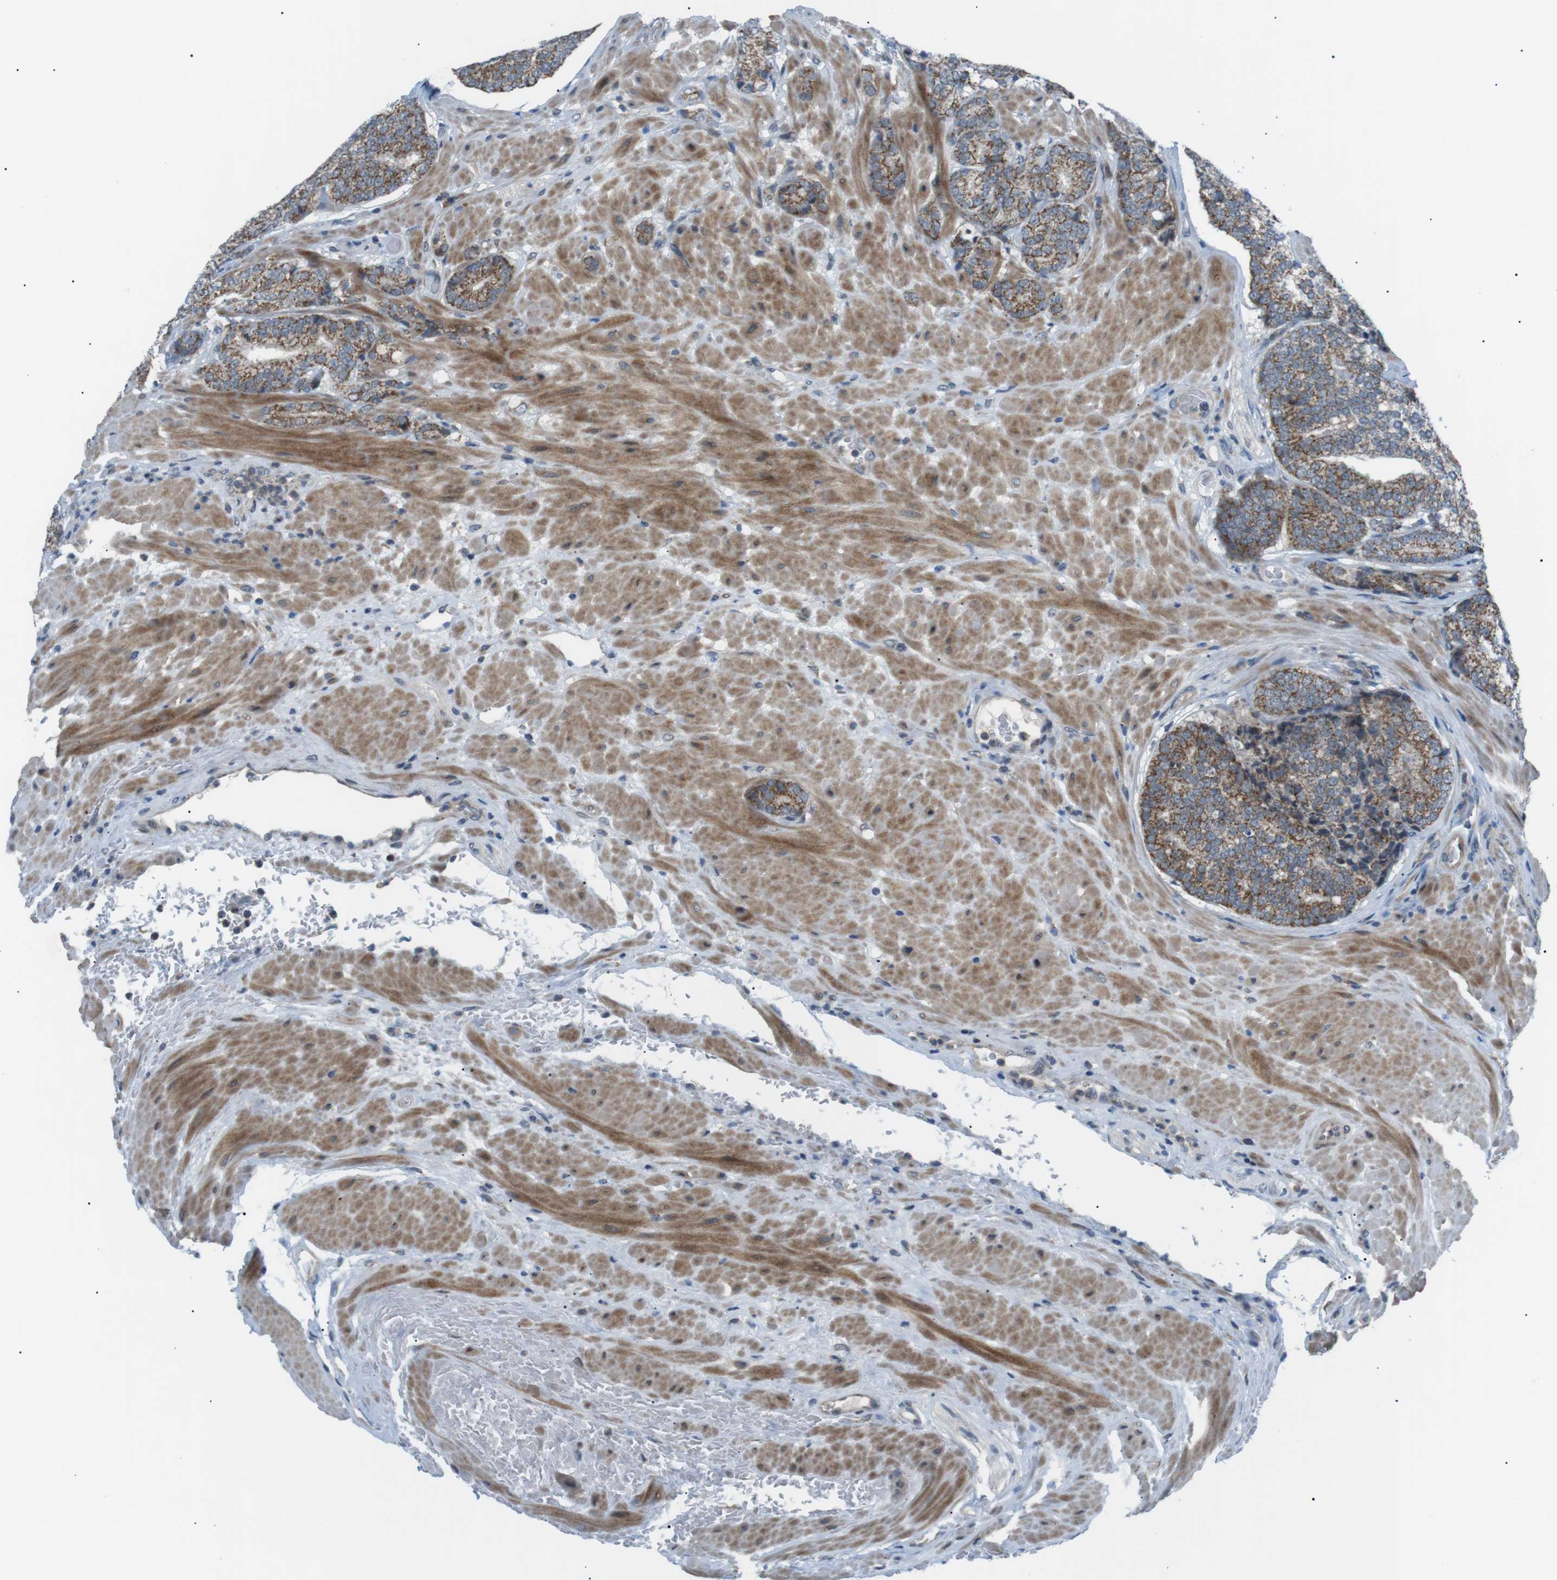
{"staining": {"intensity": "moderate", "quantity": "25%-75%", "location": "cytoplasmic/membranous"}, "tissue": "prostate cancer", "cell_type": "Tumor cells", "image_type": "cancer", "snomed": [{"axis": "morphology", "description": "Adenocarcinoma, High grade"}, {"axis": "topography", "description": "Prostate"}], "caption": "Immunohistochemical staining of adenocarcinoma (high-grade) (prostate) exhibits medium levels of moderate cytoplasmic/membranous staining in approximately 25%-75% of tumor cells.", "gene": "ARID5B", "patient": {"sex": "male", "age": 61}}